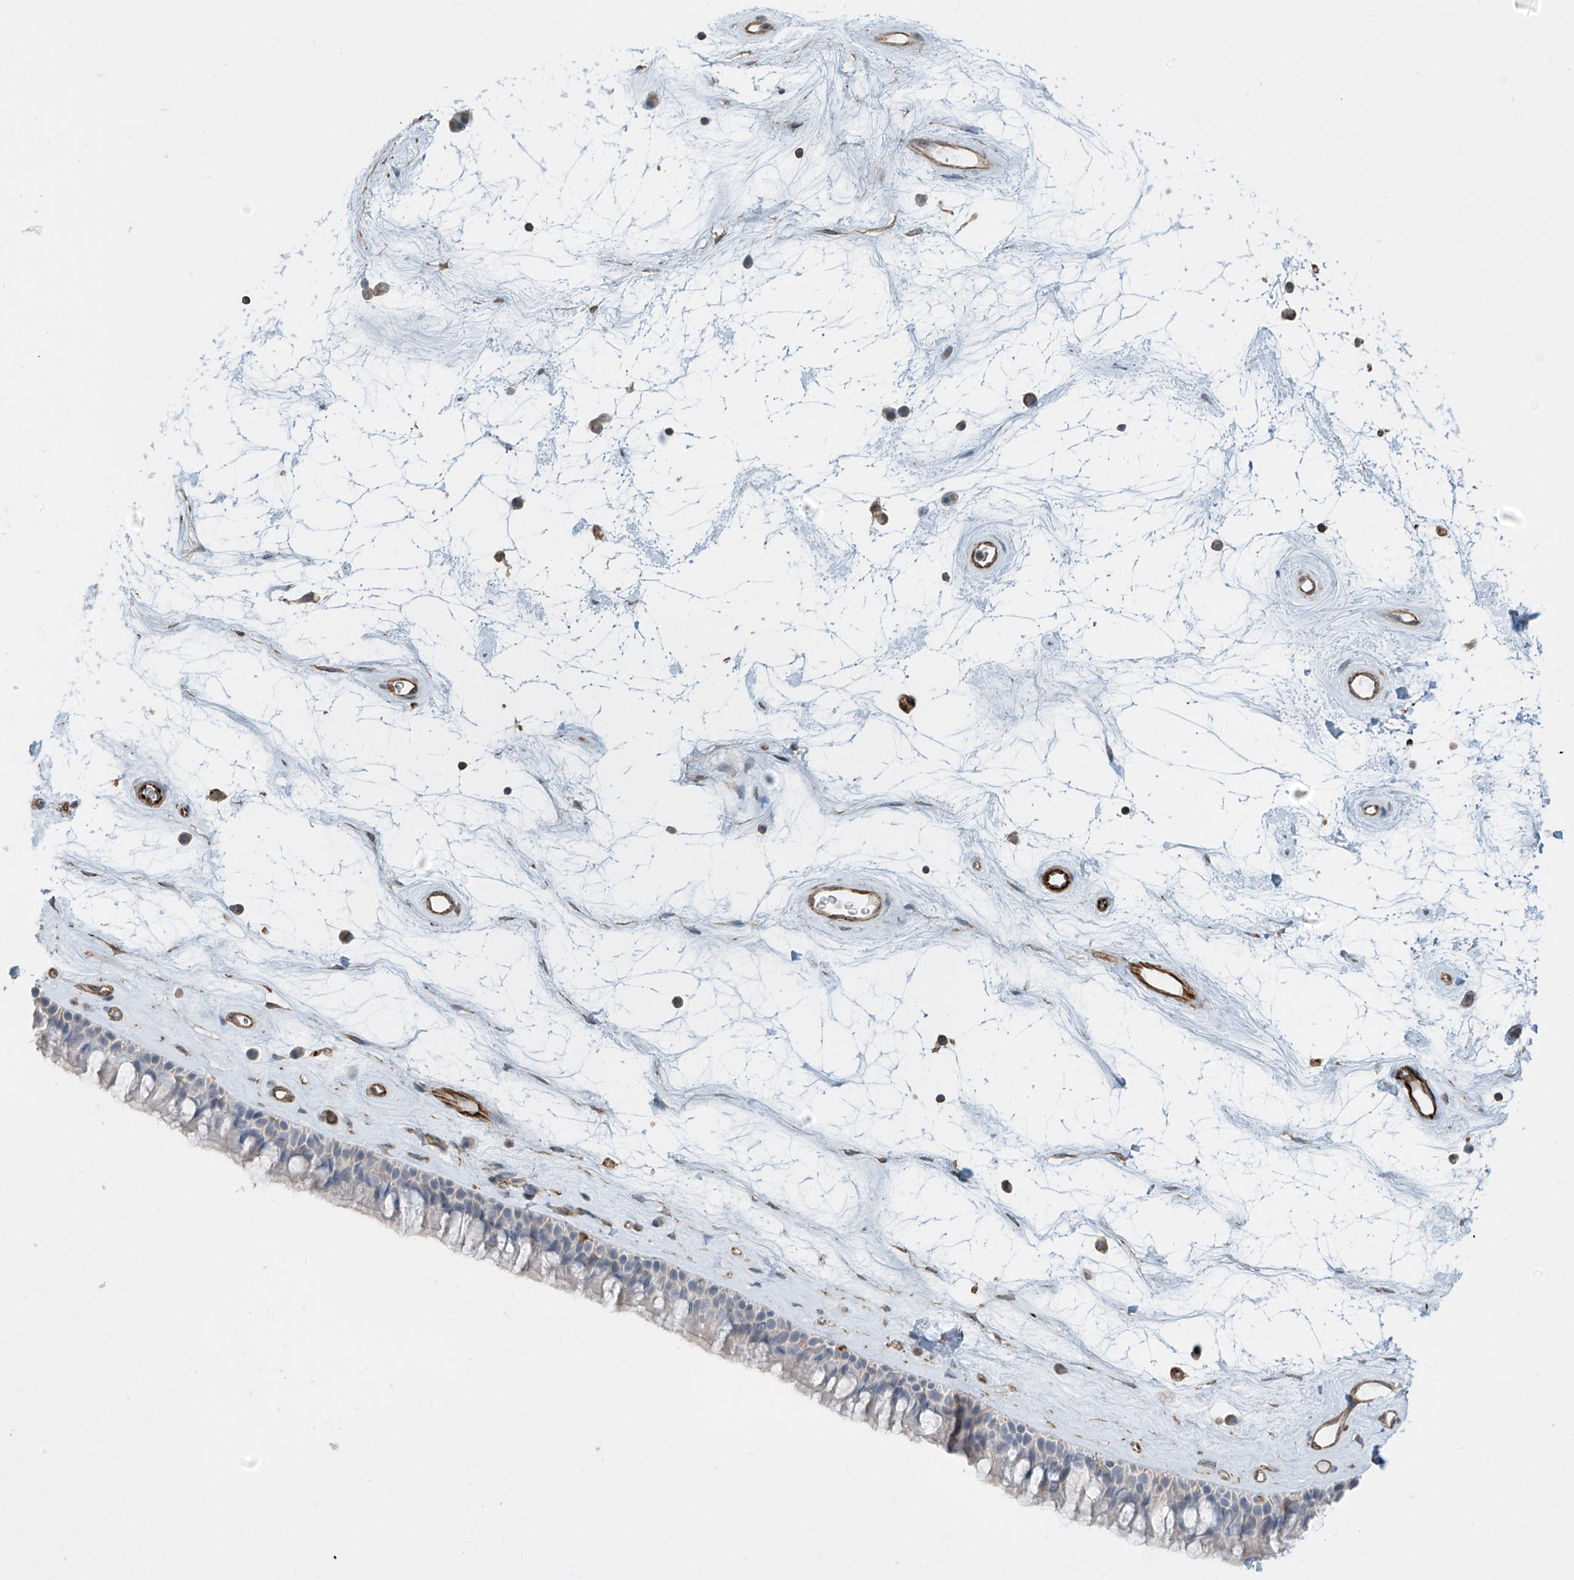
{"staining": {"intensity": "negative", "quantity": "none", "location": "none"}, "tissue": "nasopharynx", "cell_type": "Respiratory epithelial cells", "image_type": "normal", "snomed": [{"axis": "morphology", "description": "Normal tissue, NOS"}, {"axis": "topography", "description": "Nasopharynx"}], "caption": "Immunohistochemistry (IHC) micrograph of unremarkable nasopharynx: human nasopharynx stained with DAB (3,3'-diaminobenzidine) demonstrates no significant protein staining in respiratory epithelial cells.", "gene": "SH3BGRL3", "patient": {"sex": "male", "age": 64}}